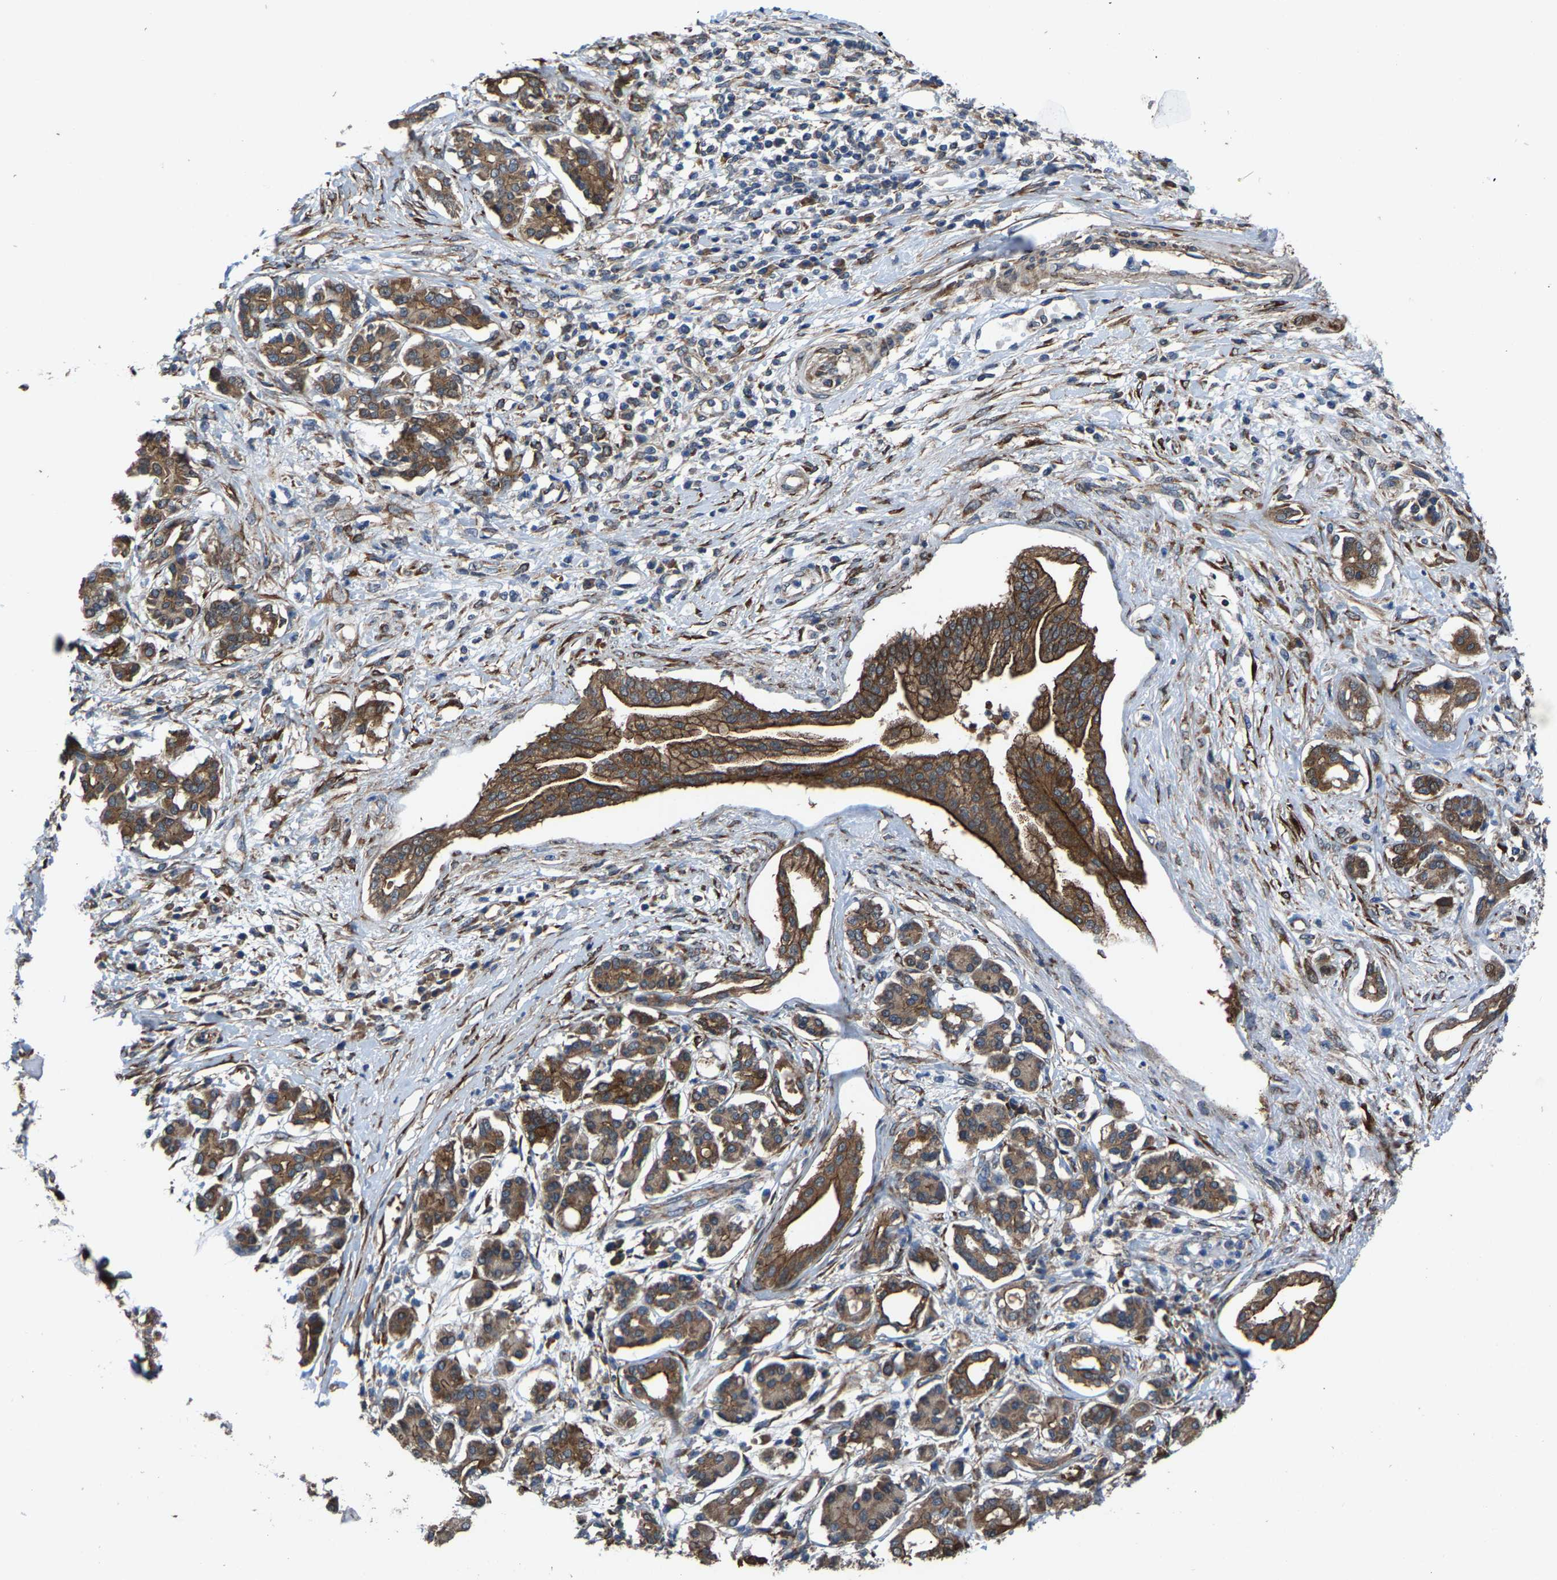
{"staining": {"intensity": "strong", "quantity": ">75%", "location": "cytoplasmic/membranous"}, "tissue": "pancreatic cancer", "cell_type": "Tumor cells", "image_type": "cancer", "snomed": [{"axis": "morphology", "description": "Adenocarcinoma, NOS"}, {"axis": "topography", "description": "Pancreas"}], "caption": "Immunohistochemistry image of pancreatic cancer stained for a protein (brown), which displays high levels of strong cytoplasmic/membranous expression in about >75% of tumor cells.", "gene": "PDP1", "patient": {"sex": "female", "age": 56}}